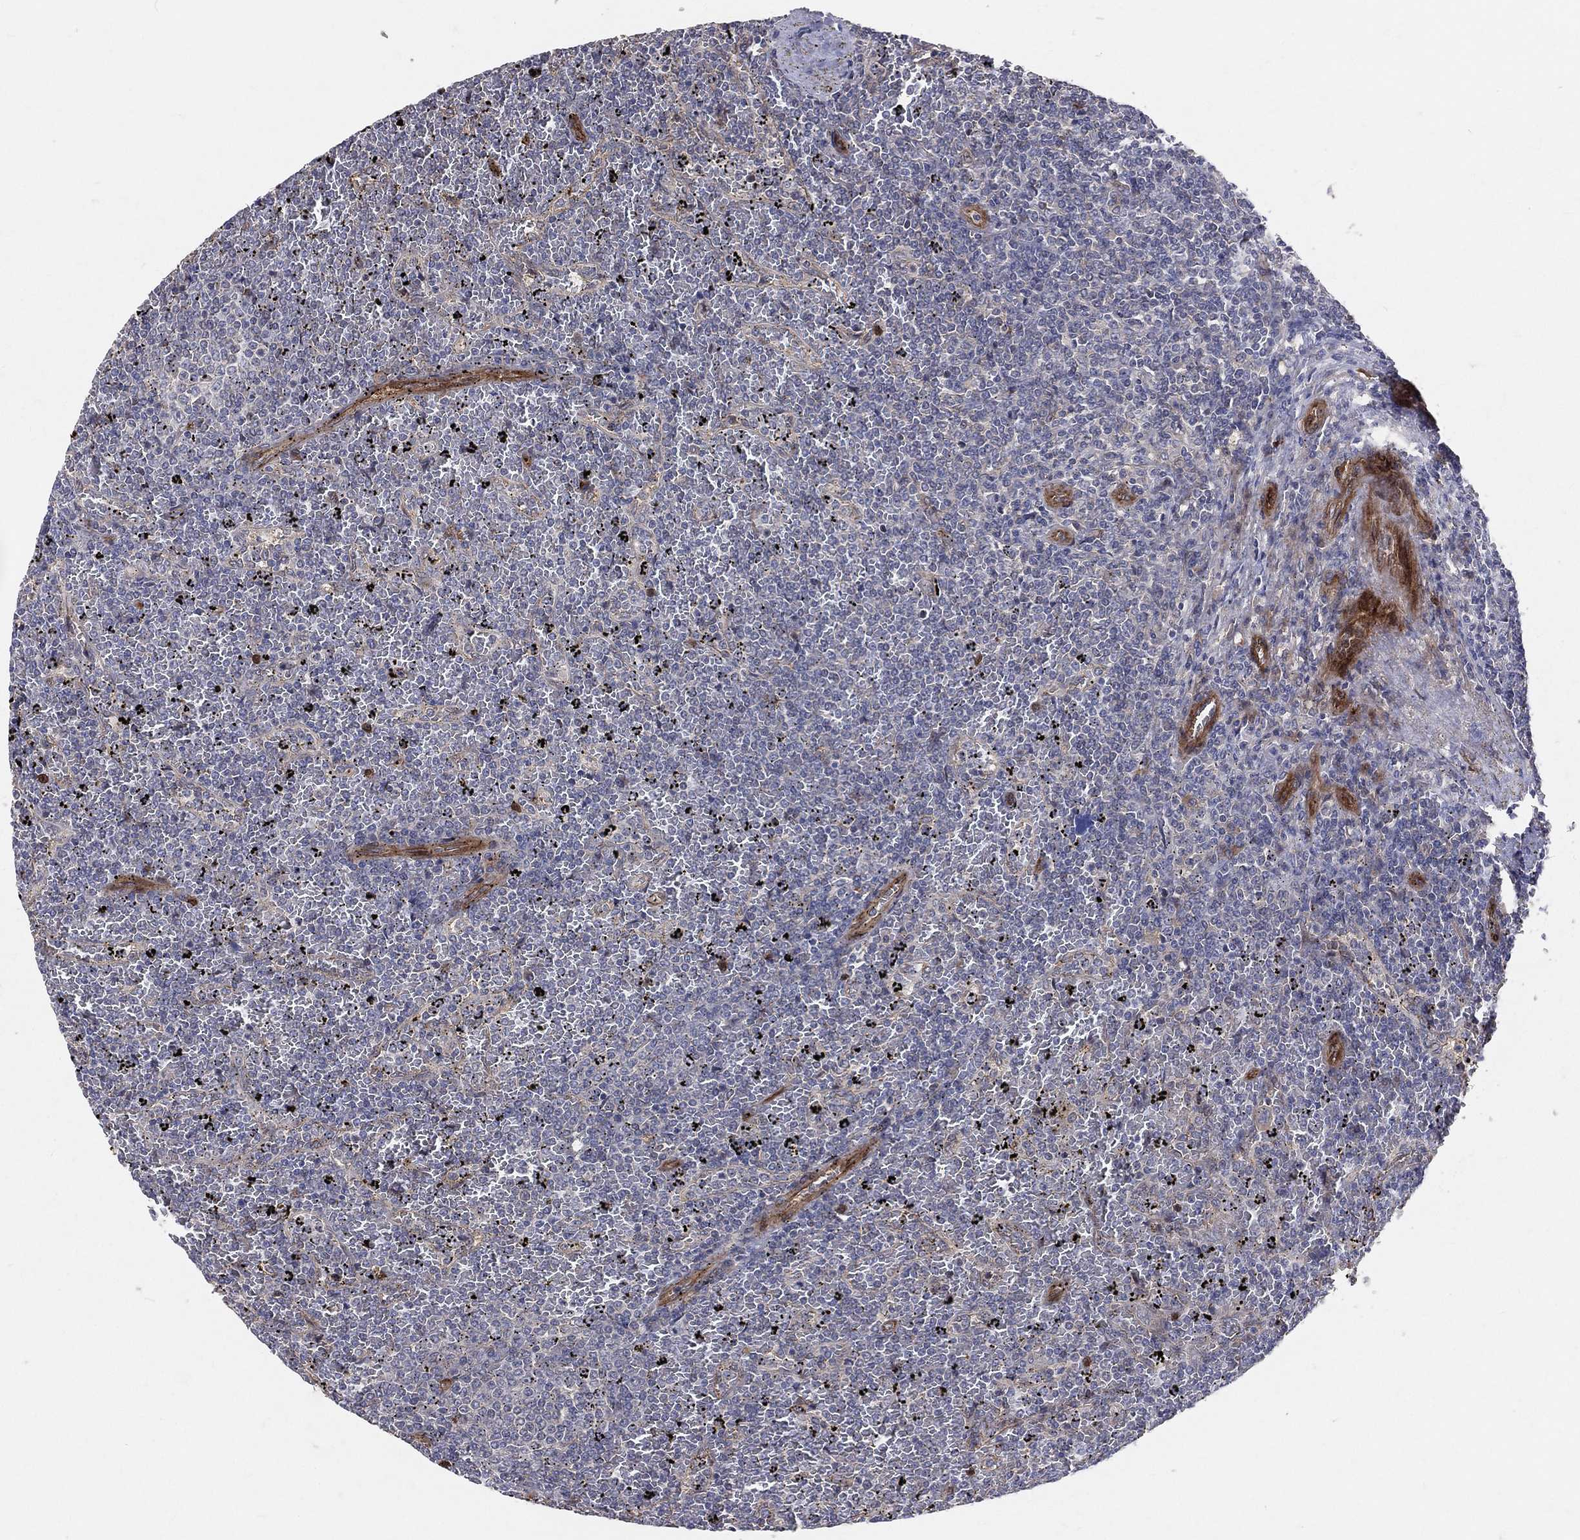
{"staining": {"intensity": "negative", "quantity": "none", "location": "none"}, "tissue": "lymphoma", "cell_type": "Tumor cells", "image_type": "cancer", "snomed": [{"axis": "morphology", "description": "Malignant lymphoma, non-Hodgkin's type, Low grade"}, {"axis": "topography", "description": "Spleen"}], "caption": "DAB immunohistochemical staining of lymphoma demonstrates no significant staining in tumor cells.", "gene": "ENTPD1", "patient": {"sex": "female", "age": 77}}